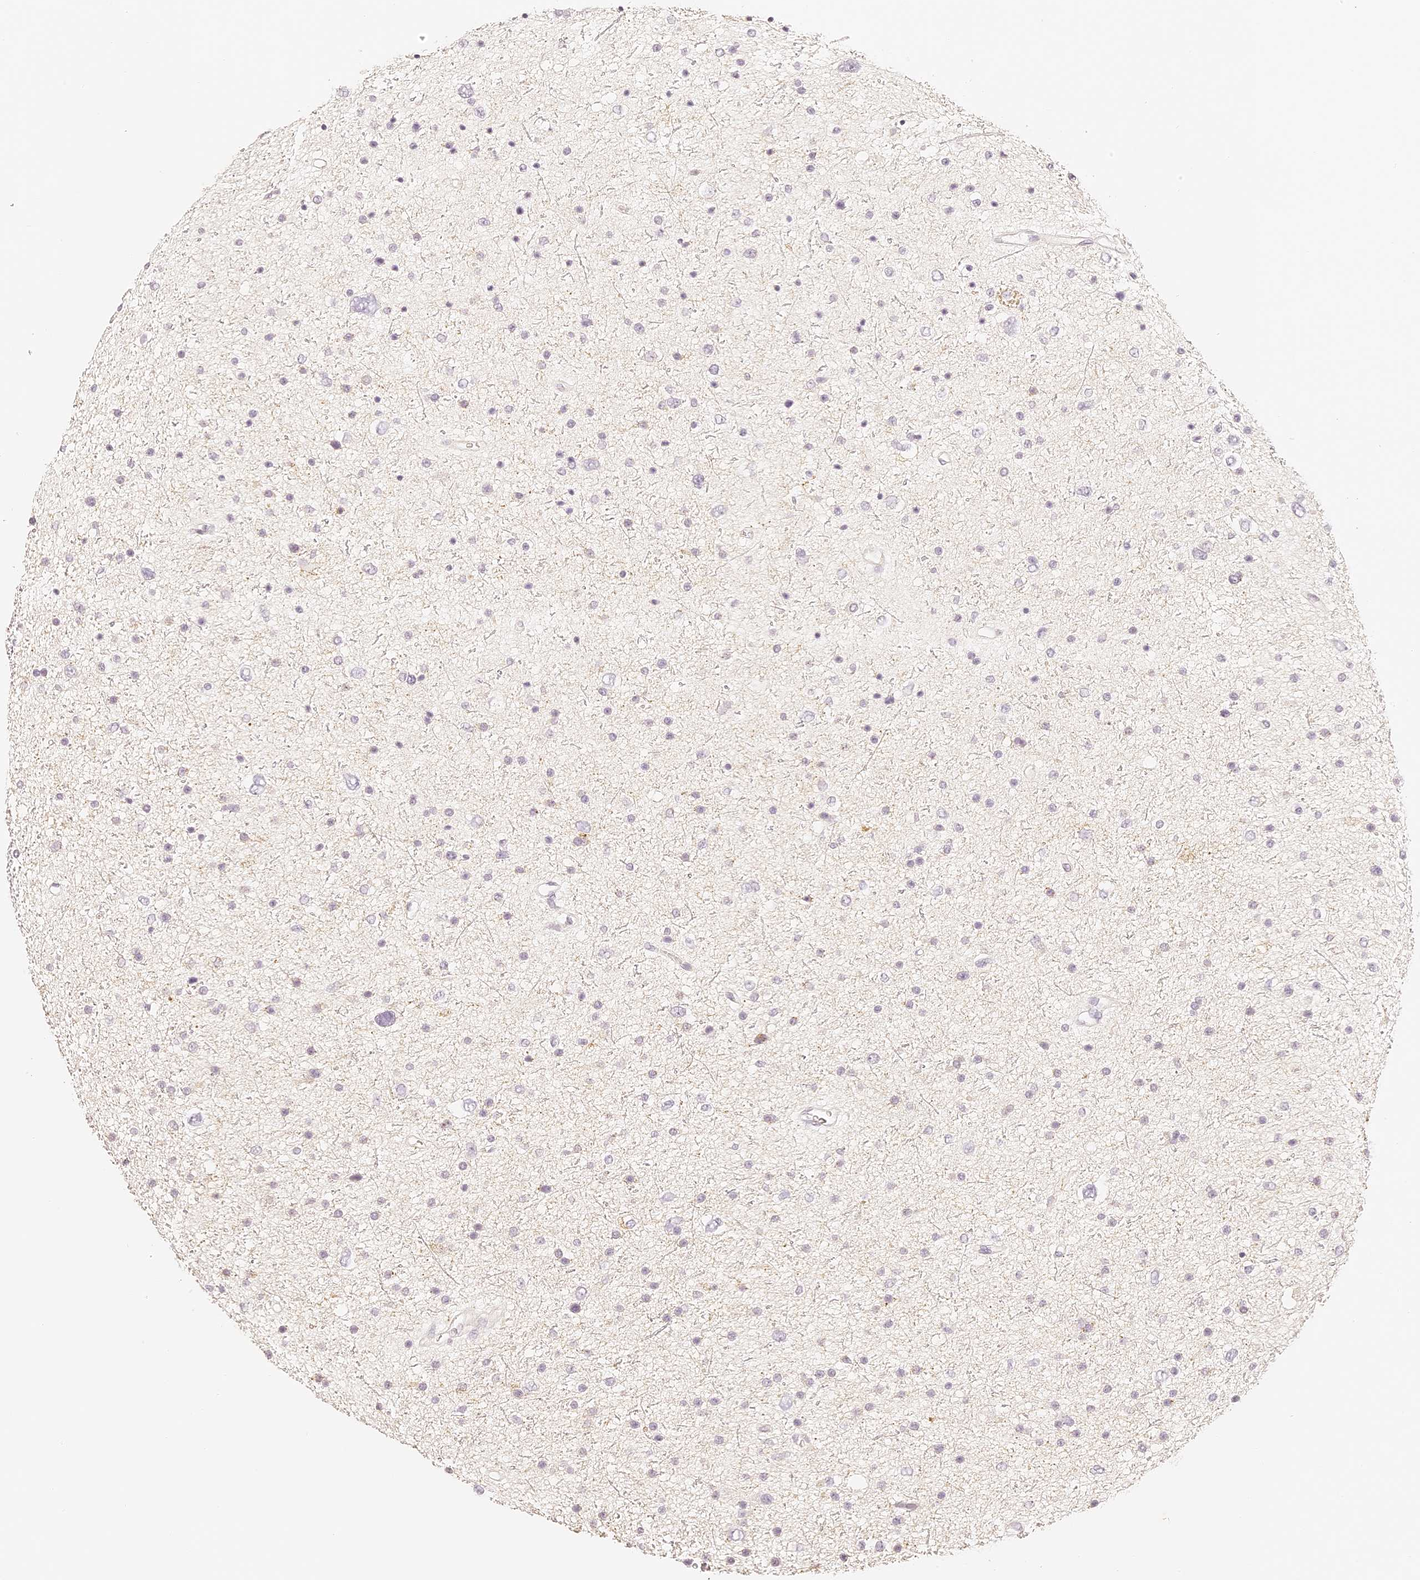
{"staining": {"intensity": "negative", "quantity": "none", "location": "none"}, "tissue": "glioma", "cell_type": "Tumor cells", "image_type": "cancer", "snomed": [{"axis": "morphology", "description": "Glioma, malignant, Low grade"}, {"axis": "topography", "description": "Brain"}], "caption": "This histopathology image is of glioma stained with IHC to label a protein in brown with the nuclei are counter-stained blue. There is no staining in tumor cells. The staining is performed using DAB (3,3'-diaminobenzidine) brown chromogen with nuclei counter-stained in using hematoxylin.", "gene": "TRIM45", "patient": {"sex": "female", "age": 37}}